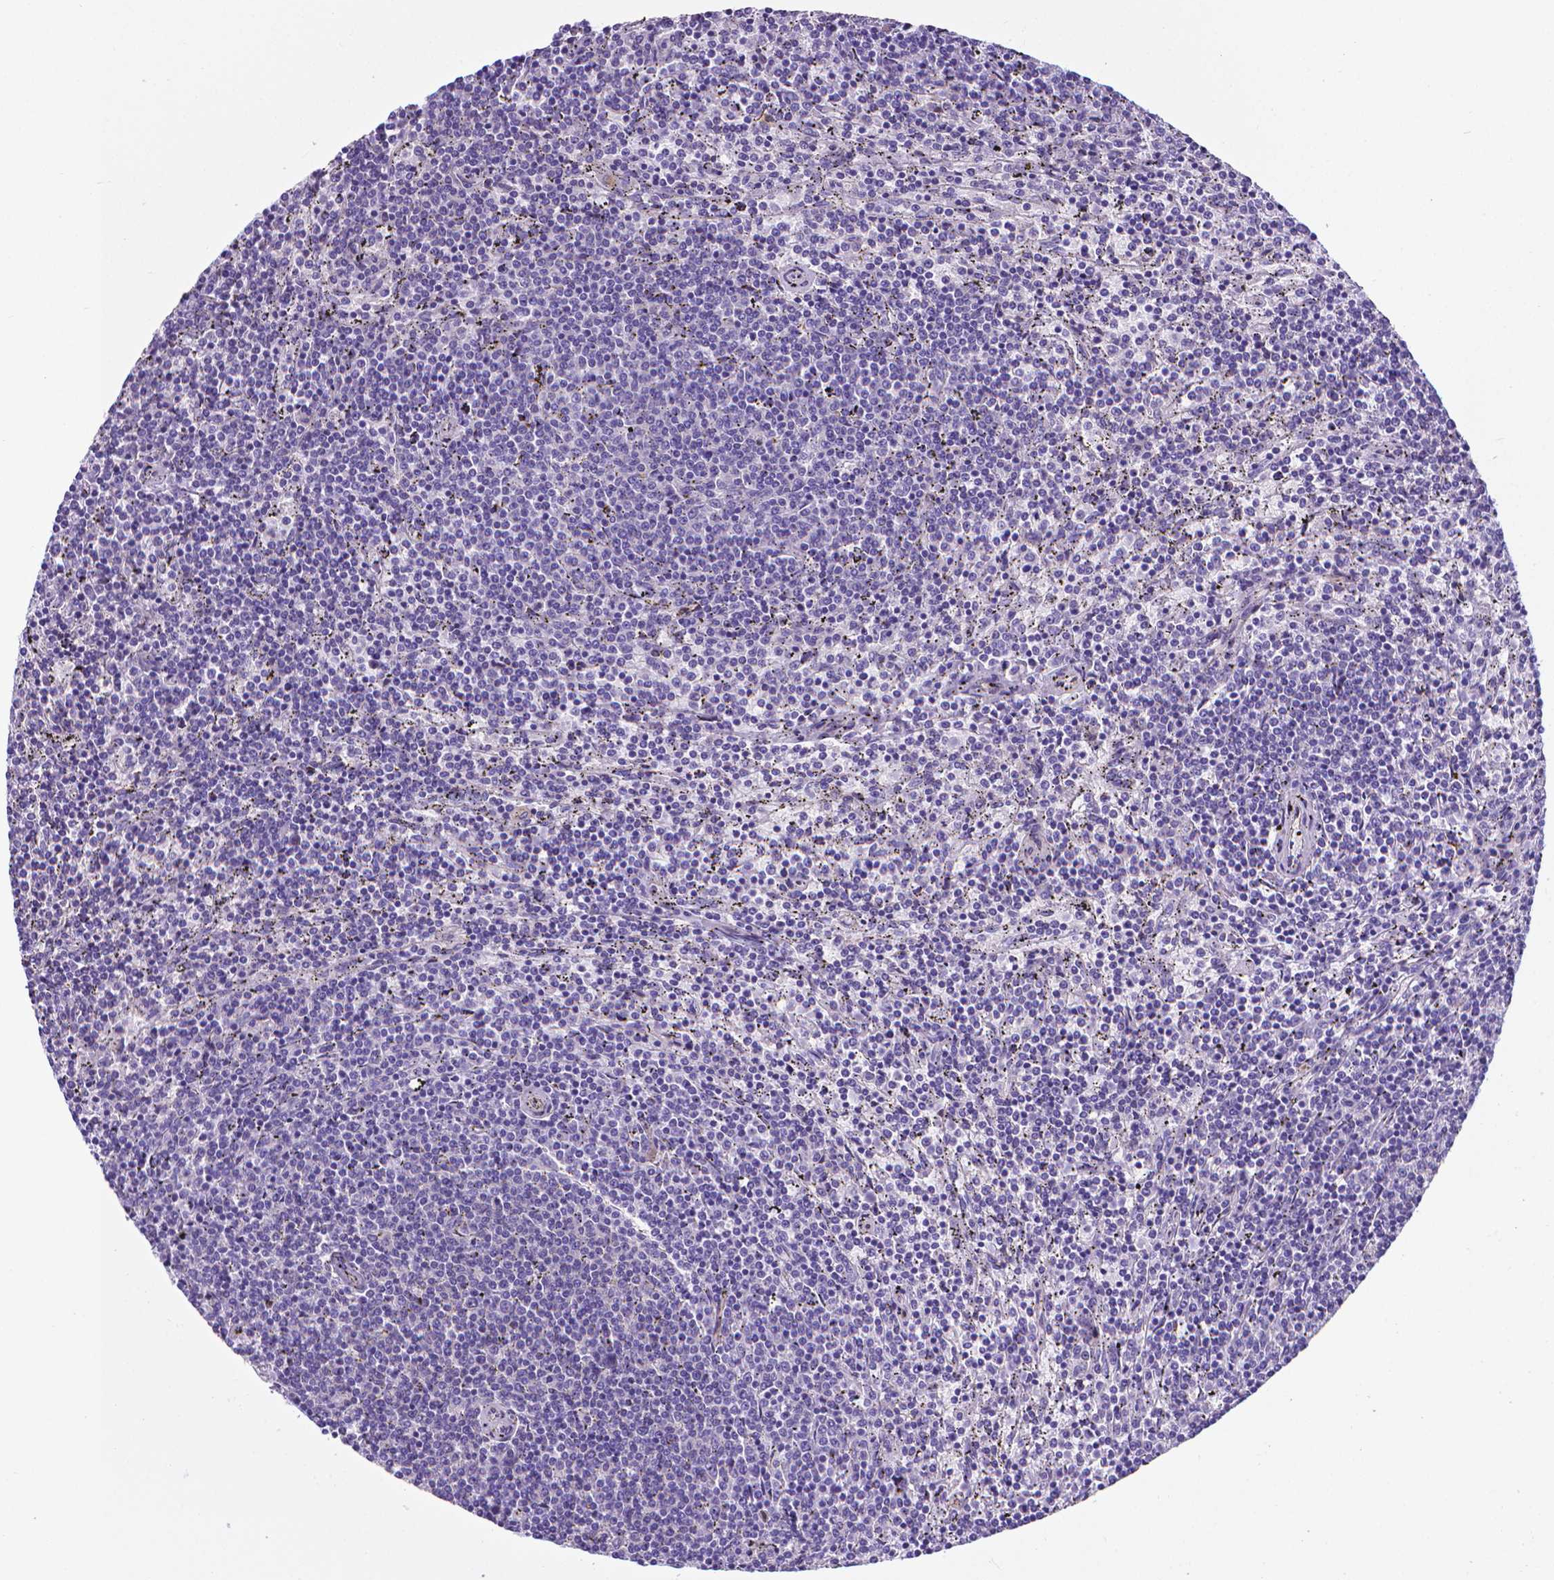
{"staining": {"intensity": "negative", "quantity": "none", "location": "none"}, "tissue": "lymphoma", "cell_type": "Tumor cells", "image_type": "cancer", "snomed": [{"axis": "morphology", "description": "Malignant lymphoma, non-Hodgkin's type, Low grade"}, {"axis": "topography", "description": "Spleen"}], "caption": "A high-resolution micrograph shows immunohistochemistry (IHC) staining of low-grade malignant lymphoma, non-Hodgkin's type, which exhibits no significant staining in tumor cells.", "gene": "CLIC4", "patient": {"sex": "female", "age": 50}}